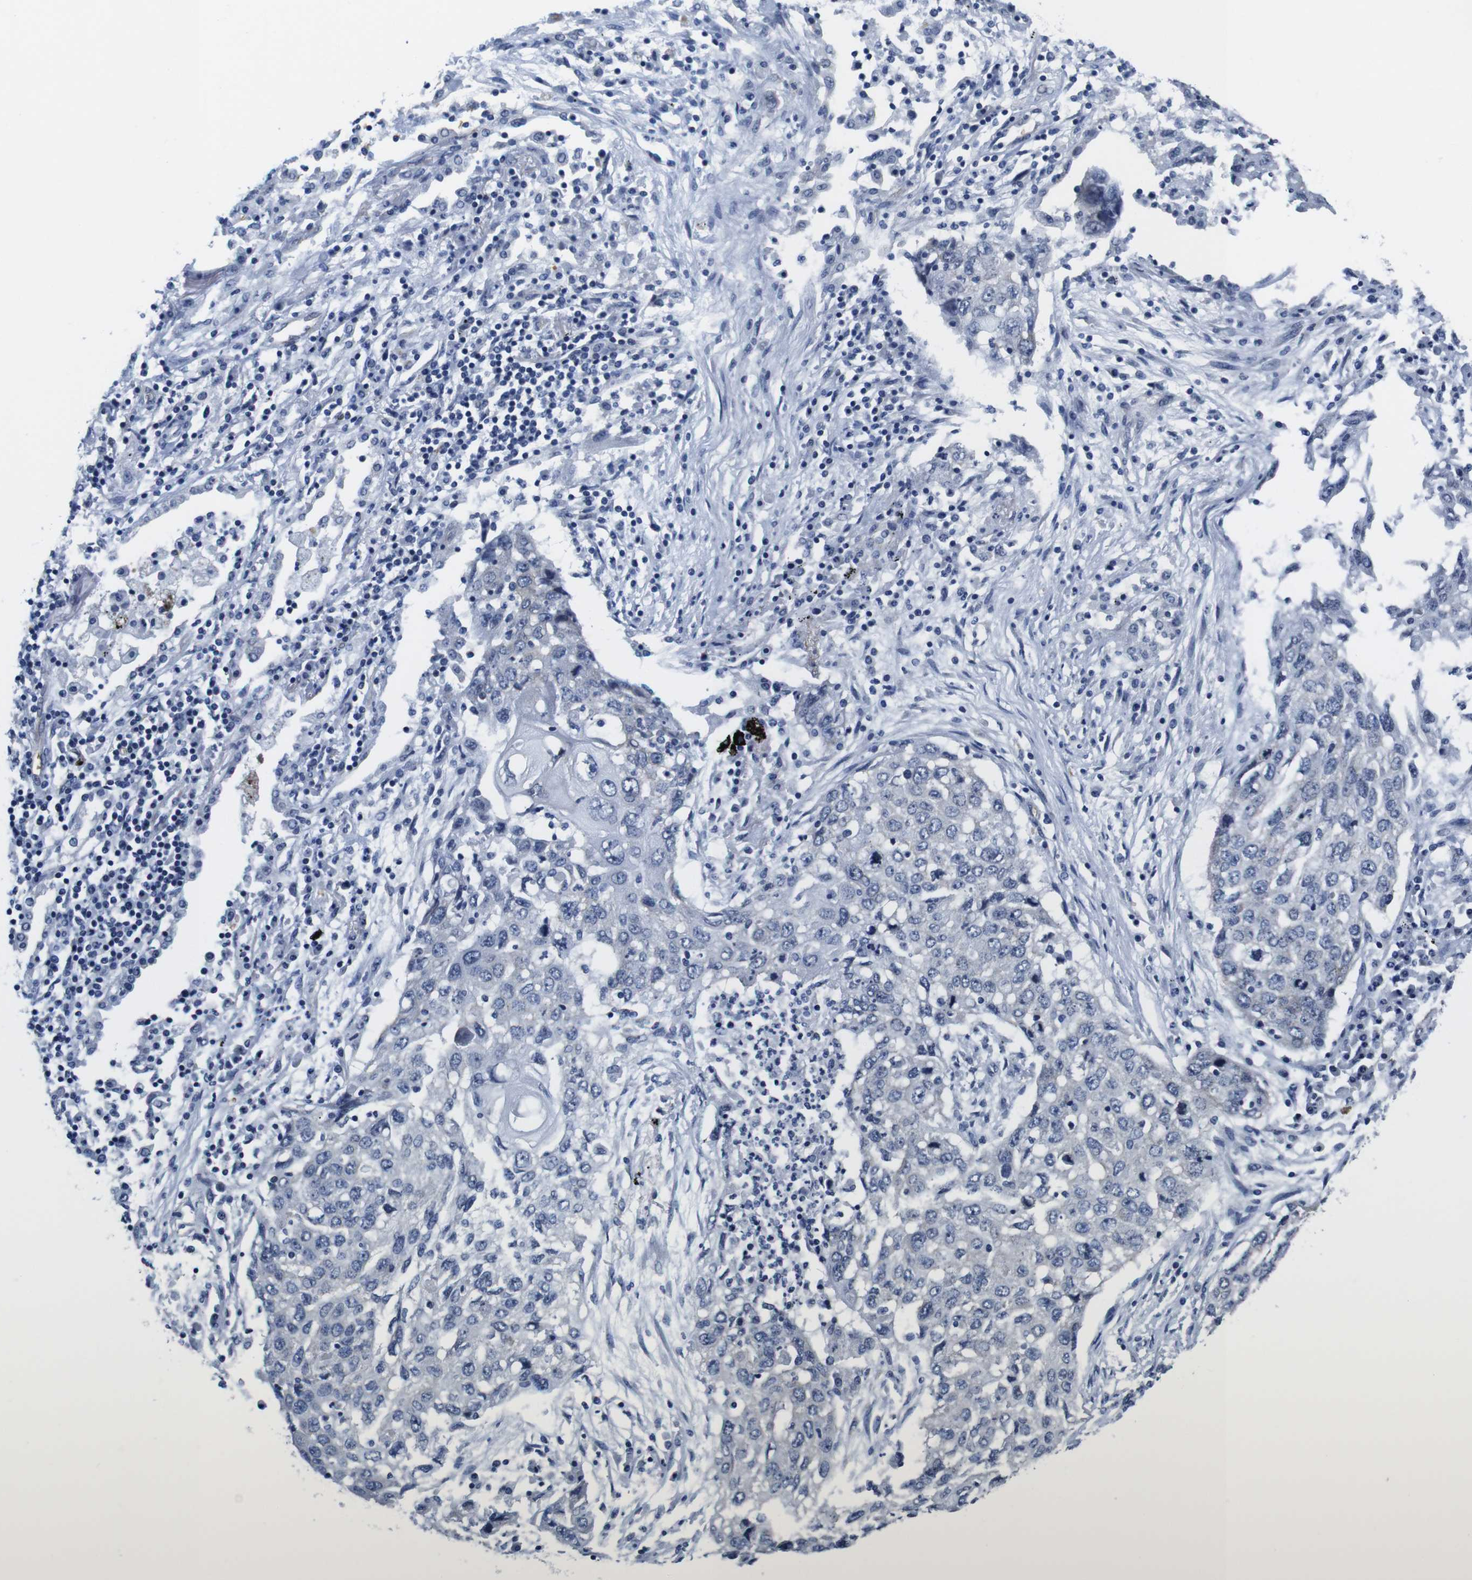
{"staining": {"intensity": "negative", "quantity": "none", "location": "none"}, "tissue": "lung cancer", "cell_type": "Tumor cells", "image_type": "cancer", "snomed": [{"axis": "morphology", "description": "Squamous cell carcinoma, NOS"}, {"axis": "topography", "description": "Lung"}], "caption": "Lung squamous cell carcinoma stained for a protein using immunohistochemistry (IHC) shows no positivity tumor cells.", "gene": "SOCS3", "patient": {"sex": "female", "age": 63}}